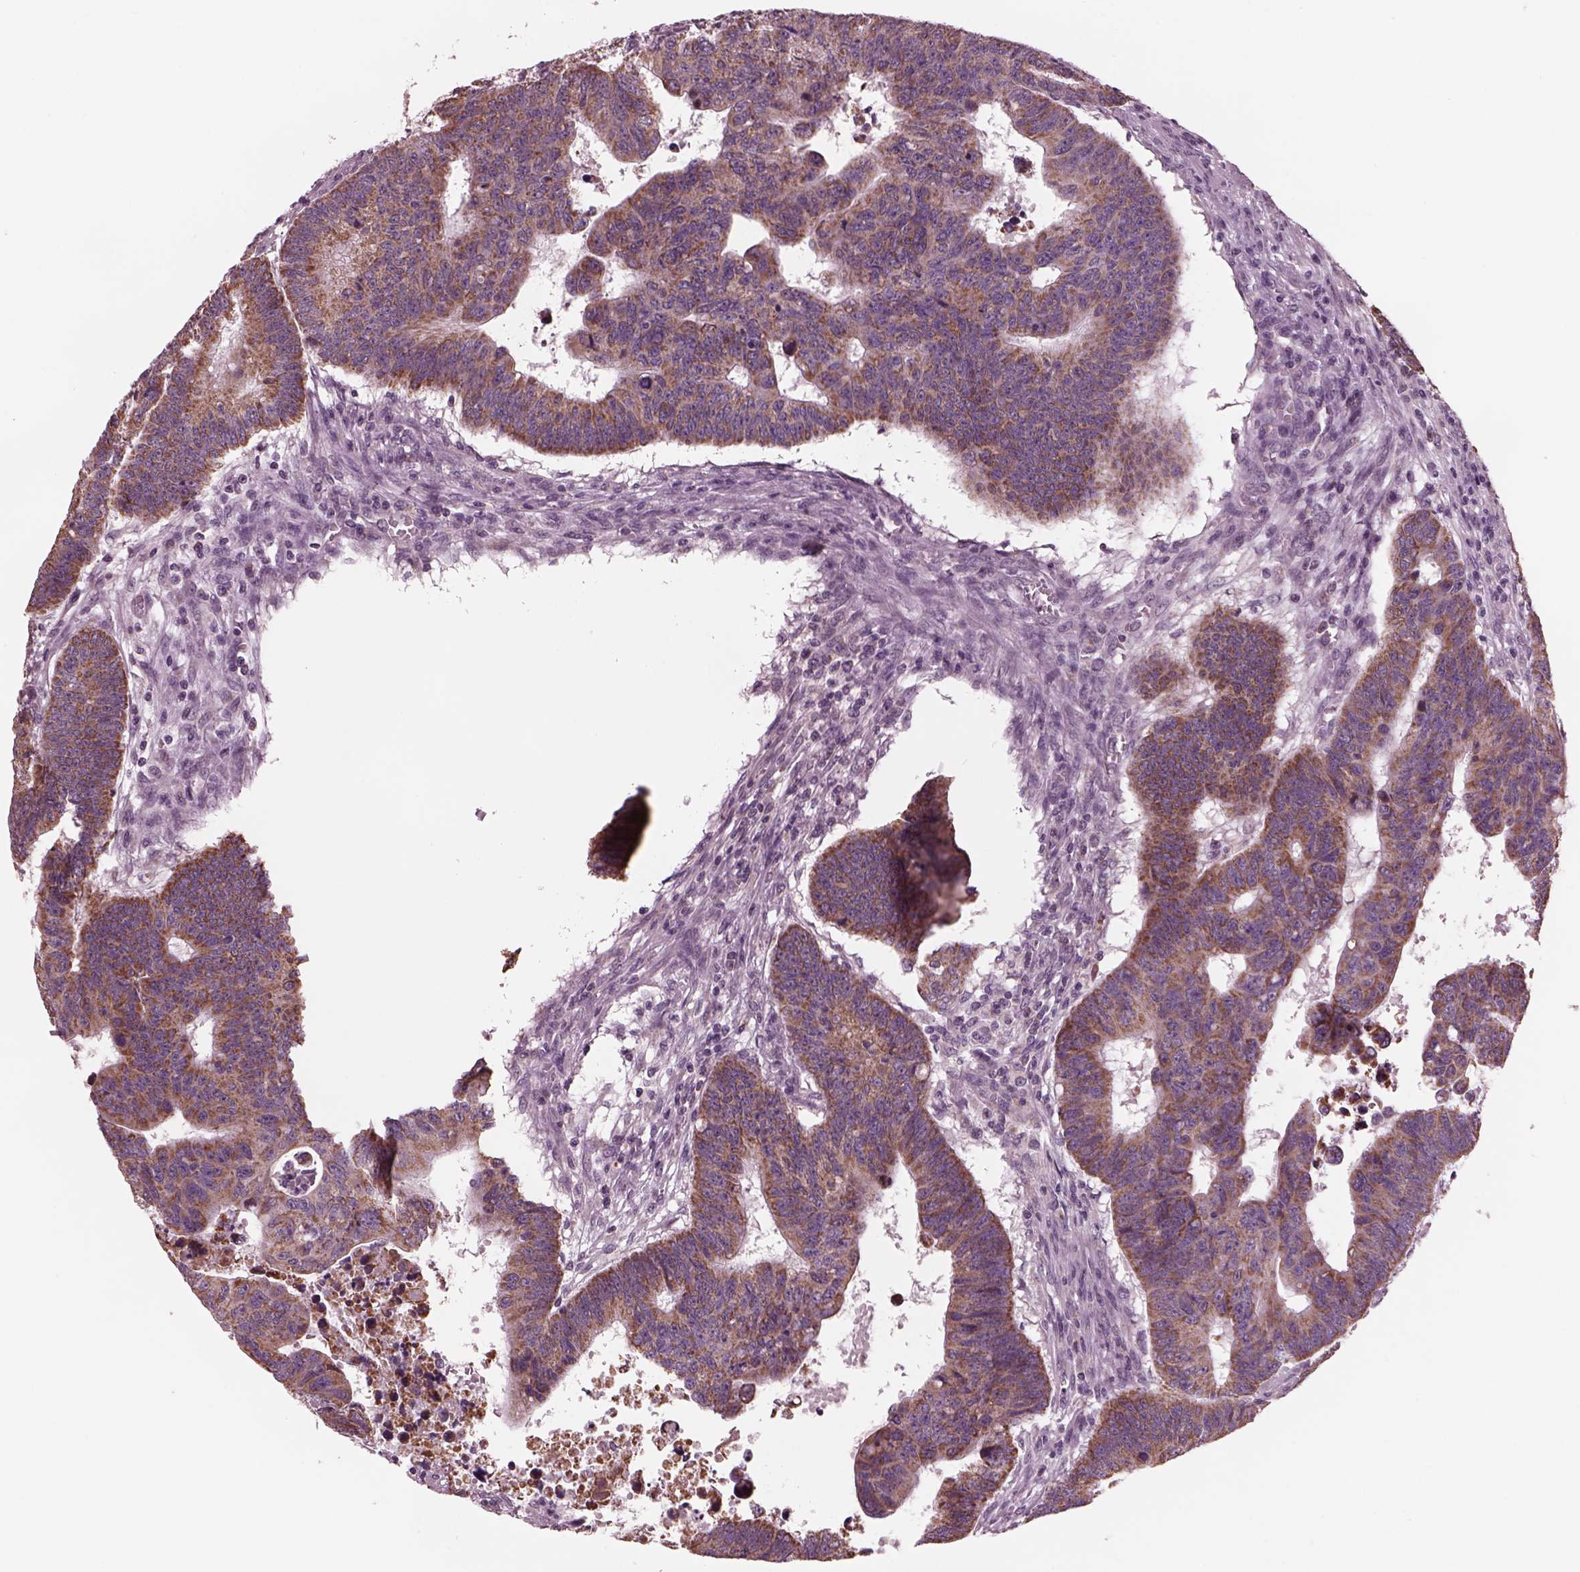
{"staining": {"intensity": "moderate", "quantity": ">75%", "location": "cytoplasmic/membranous"}, "tissue": "colorectal cancer", "cell_type": "Tumor cells", "image_type": "cancer", "snomed": [{"axis": "morphology", "description": "Adenocarcinoma, NOS"}, {"axis": "topography", "description": "Rectum"}], "caption": "The photomicrograph displays a brown stain indicating the presence of a protein in the cytoplasmic/membranous of tumor cells in colorectal adenocarcinoma.", "gene": "CELSR3", "patient": {"sex": "female", "age": 85}}